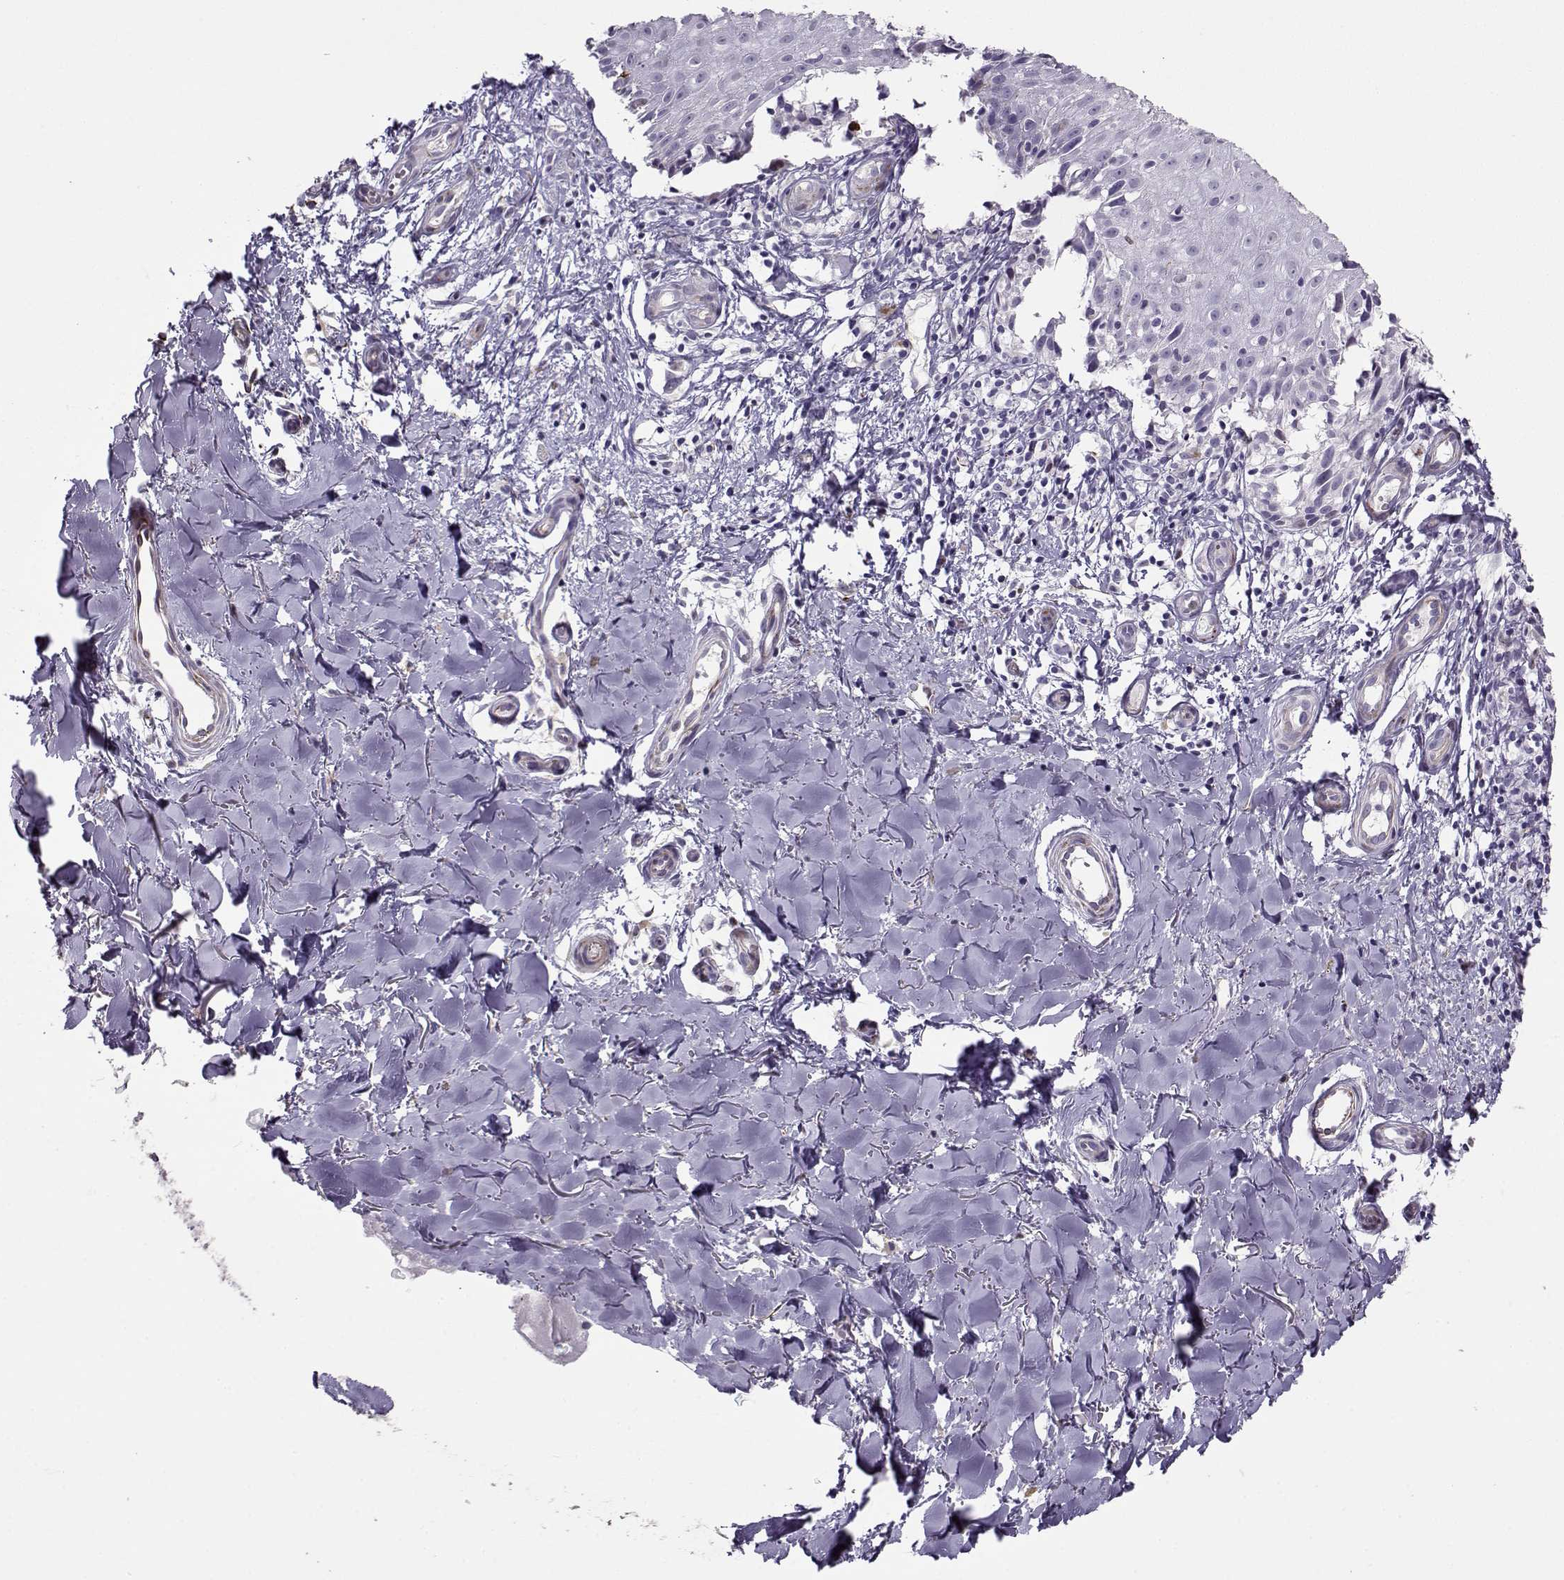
{"staining": {"intensity": "negative", "quantity": "none", "location": "none"}, "tissue": "melanoma", "cell_type": "Tumor cells", "image_type": "cancer", "snomed": [{"axis": "morphology", "description": "Malignant melanoma, NOS"}, {"axis": "topography", "description": "Skin"}], "caption": "Tumor cells are negative for brown protein staining in melanoma.", "gene": "NPW", "patient": {"sex": "female", "age": 53}}